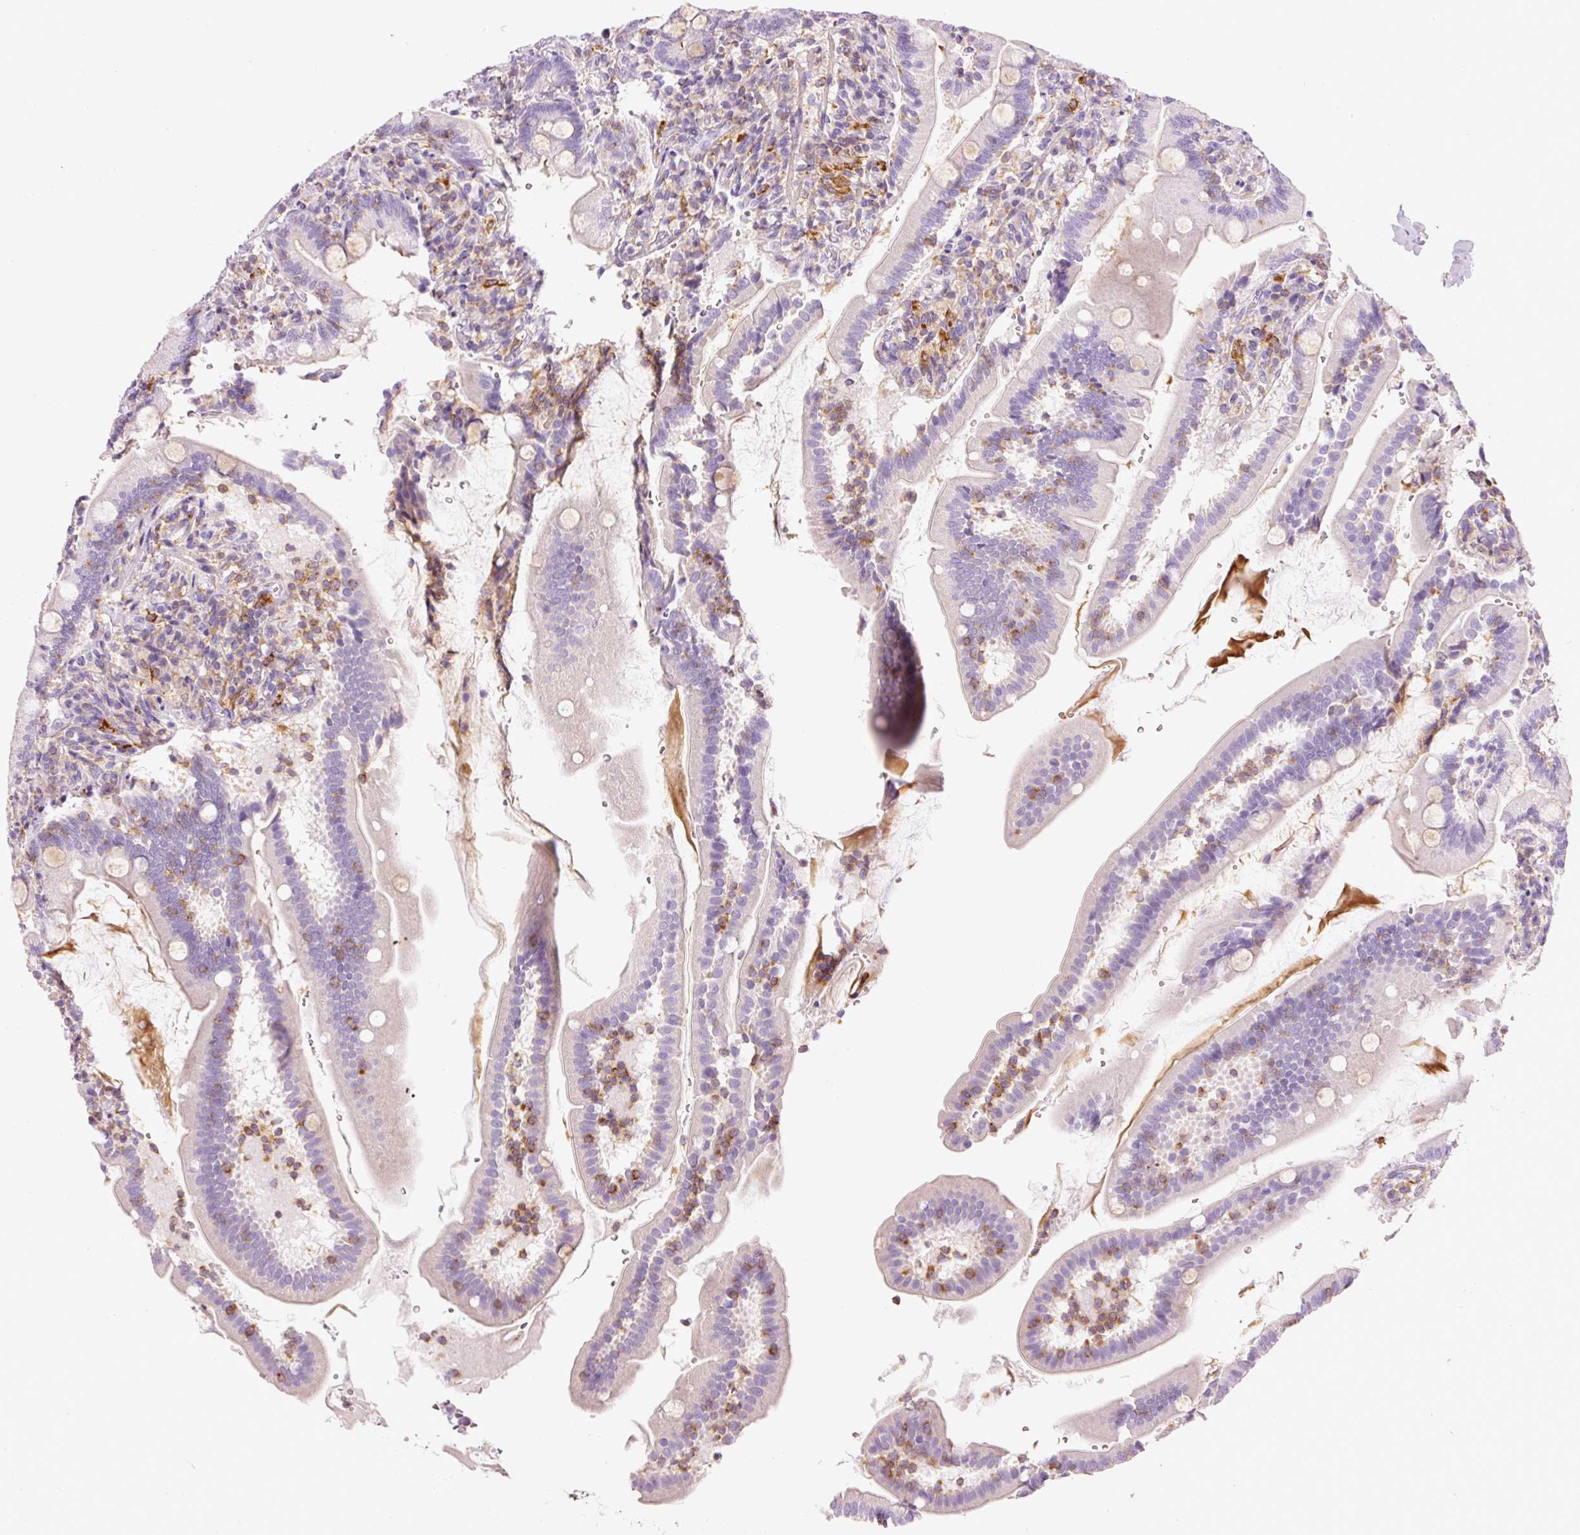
{"staining": {"intensity": "negative", "quantity": "none", "location": "none"}, "tissue": "duodenum", "cell_type": "Glandular cells", "image_type": "normal", "snomed": [{"axis": "morphology", "description": "Normal tissue, NOS"}, {"axis": "topography", "description": "Duodenum"}], "caption": "The photomicrograph shows no significant staining in glandular cells of duodenum.", "gene": "DOK6", "patient": {"sex": "female", "age": 67}}